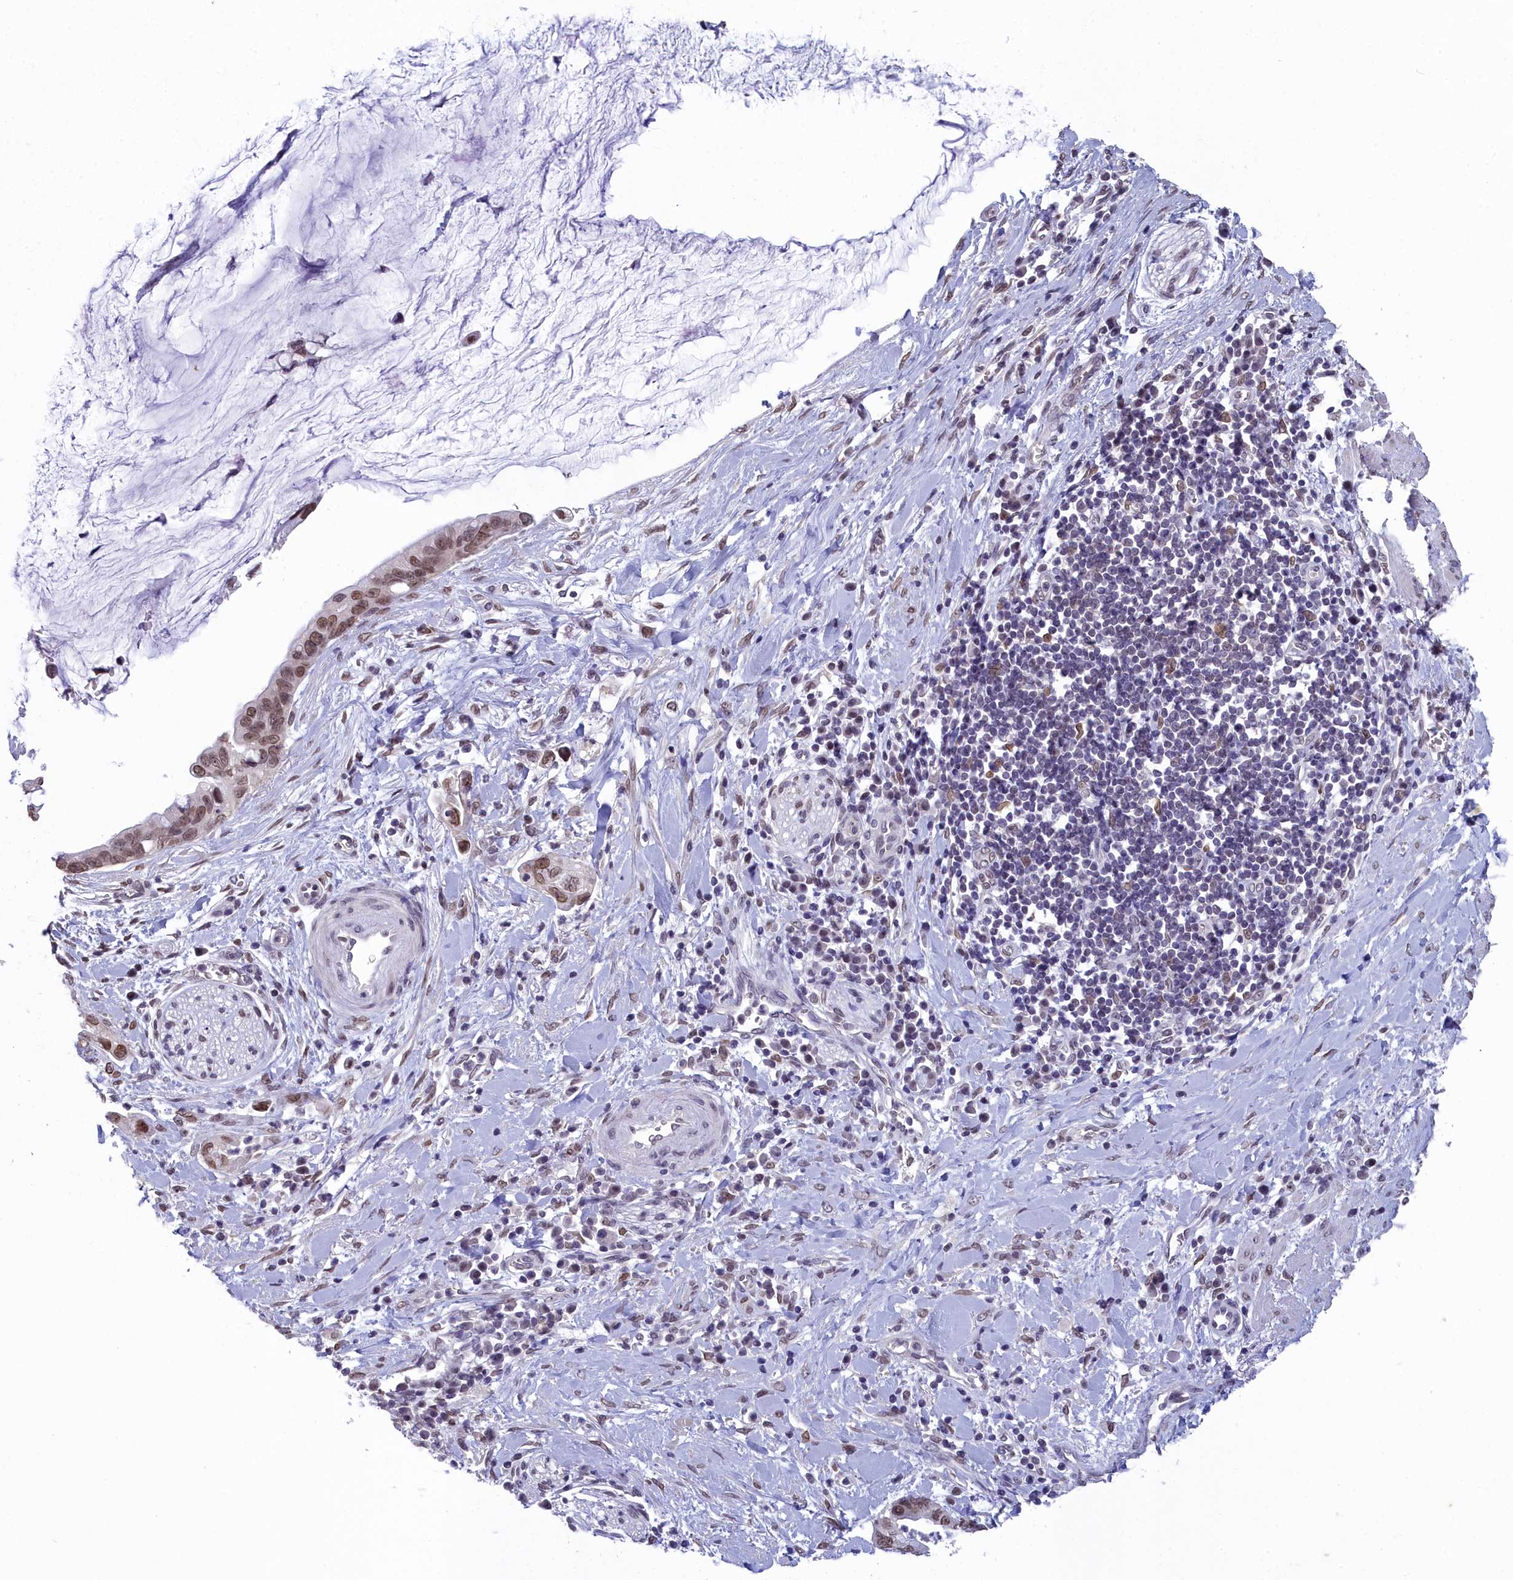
{"staining": {"intensity": "moderate", "quantity": ">75%", "location": "nuclear"}, "tissue": "pancreatic cancer", "cell_type": "Tumor cells", "image_type": "cancer", "snomed": [{"axis": "morphology", "description": "Adenocarcinoma, NOS"}, {"axis": "topography", "description": "Pancreas"}], "caption": "IHC staining of adenocarcinoma (pancreatic), which displays medium levels of moderate nuclear expression in about >75% of tumor cells indicating moderate nuclear protein positivity. The staining was performed using DAB (brown) for protein detection and nuclei were counterstained in hematoxylin (blue).", "gene": "CCDC97", "patient": {"sex": "male", "age": 75}}